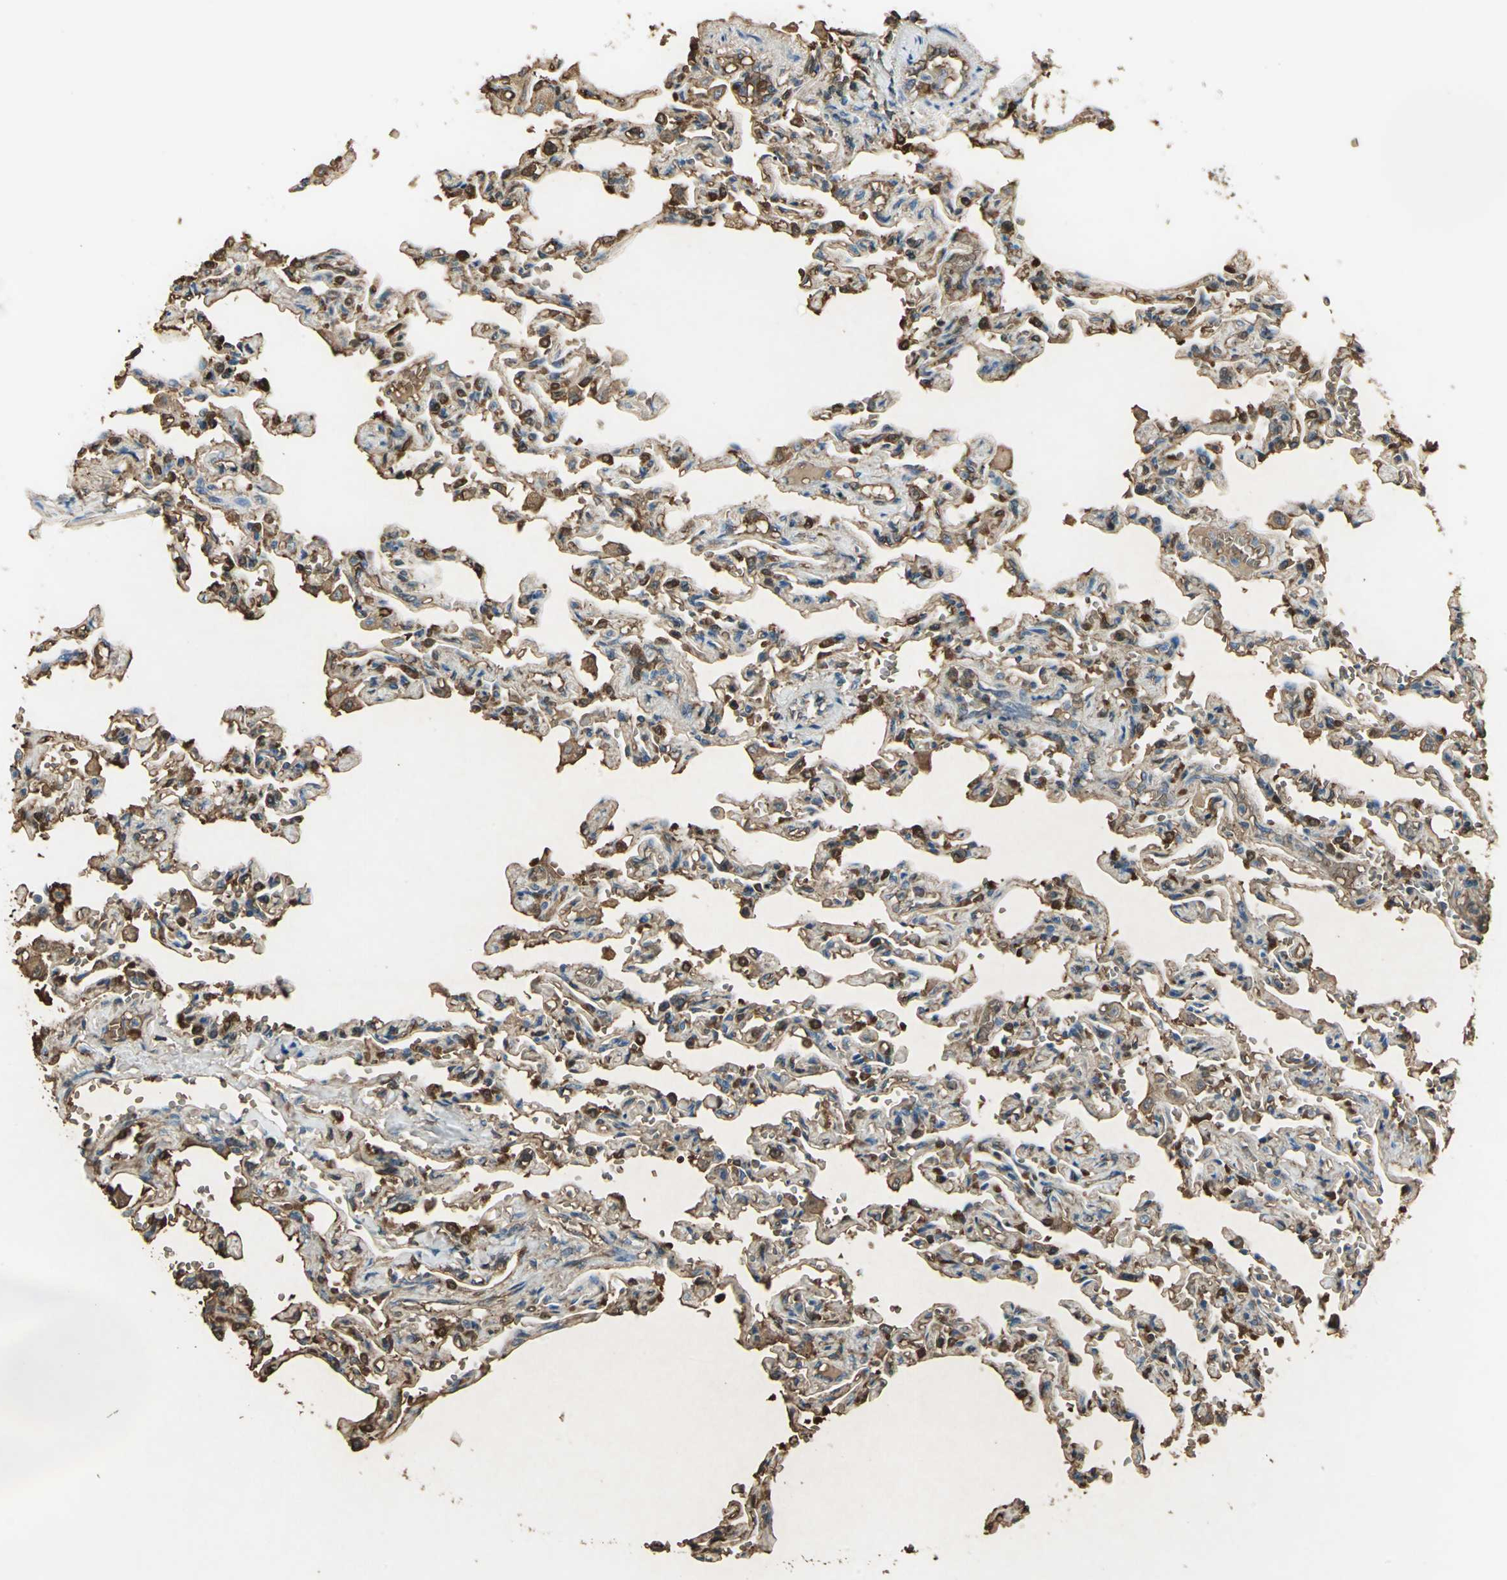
{"staining": {"intensity": "moderate", "quantity": ">75%", "location": "cytoplasmic/membranous"}, "tissue": "lung", "cell_type": "Alveolar cells", "image_type": "normal", "snomed": [{"axis": "morphology", "description": "Normal tissue, NOS"}, {"axis": "topography", "description": "Lung"}], "caption": "Protein analysis of benign lung exhibits moderate cytoplasmic/membranous staining in about >75% of alveolar cells. The protein of interest is stained brown, and the nuclei are stained in blue (DAB (3,3'-diaminobenzidine) IHC with brightfield microscopy, high magnification).", "gene": "DDAH1", "patient": {"sex": "male", "age": 21}}